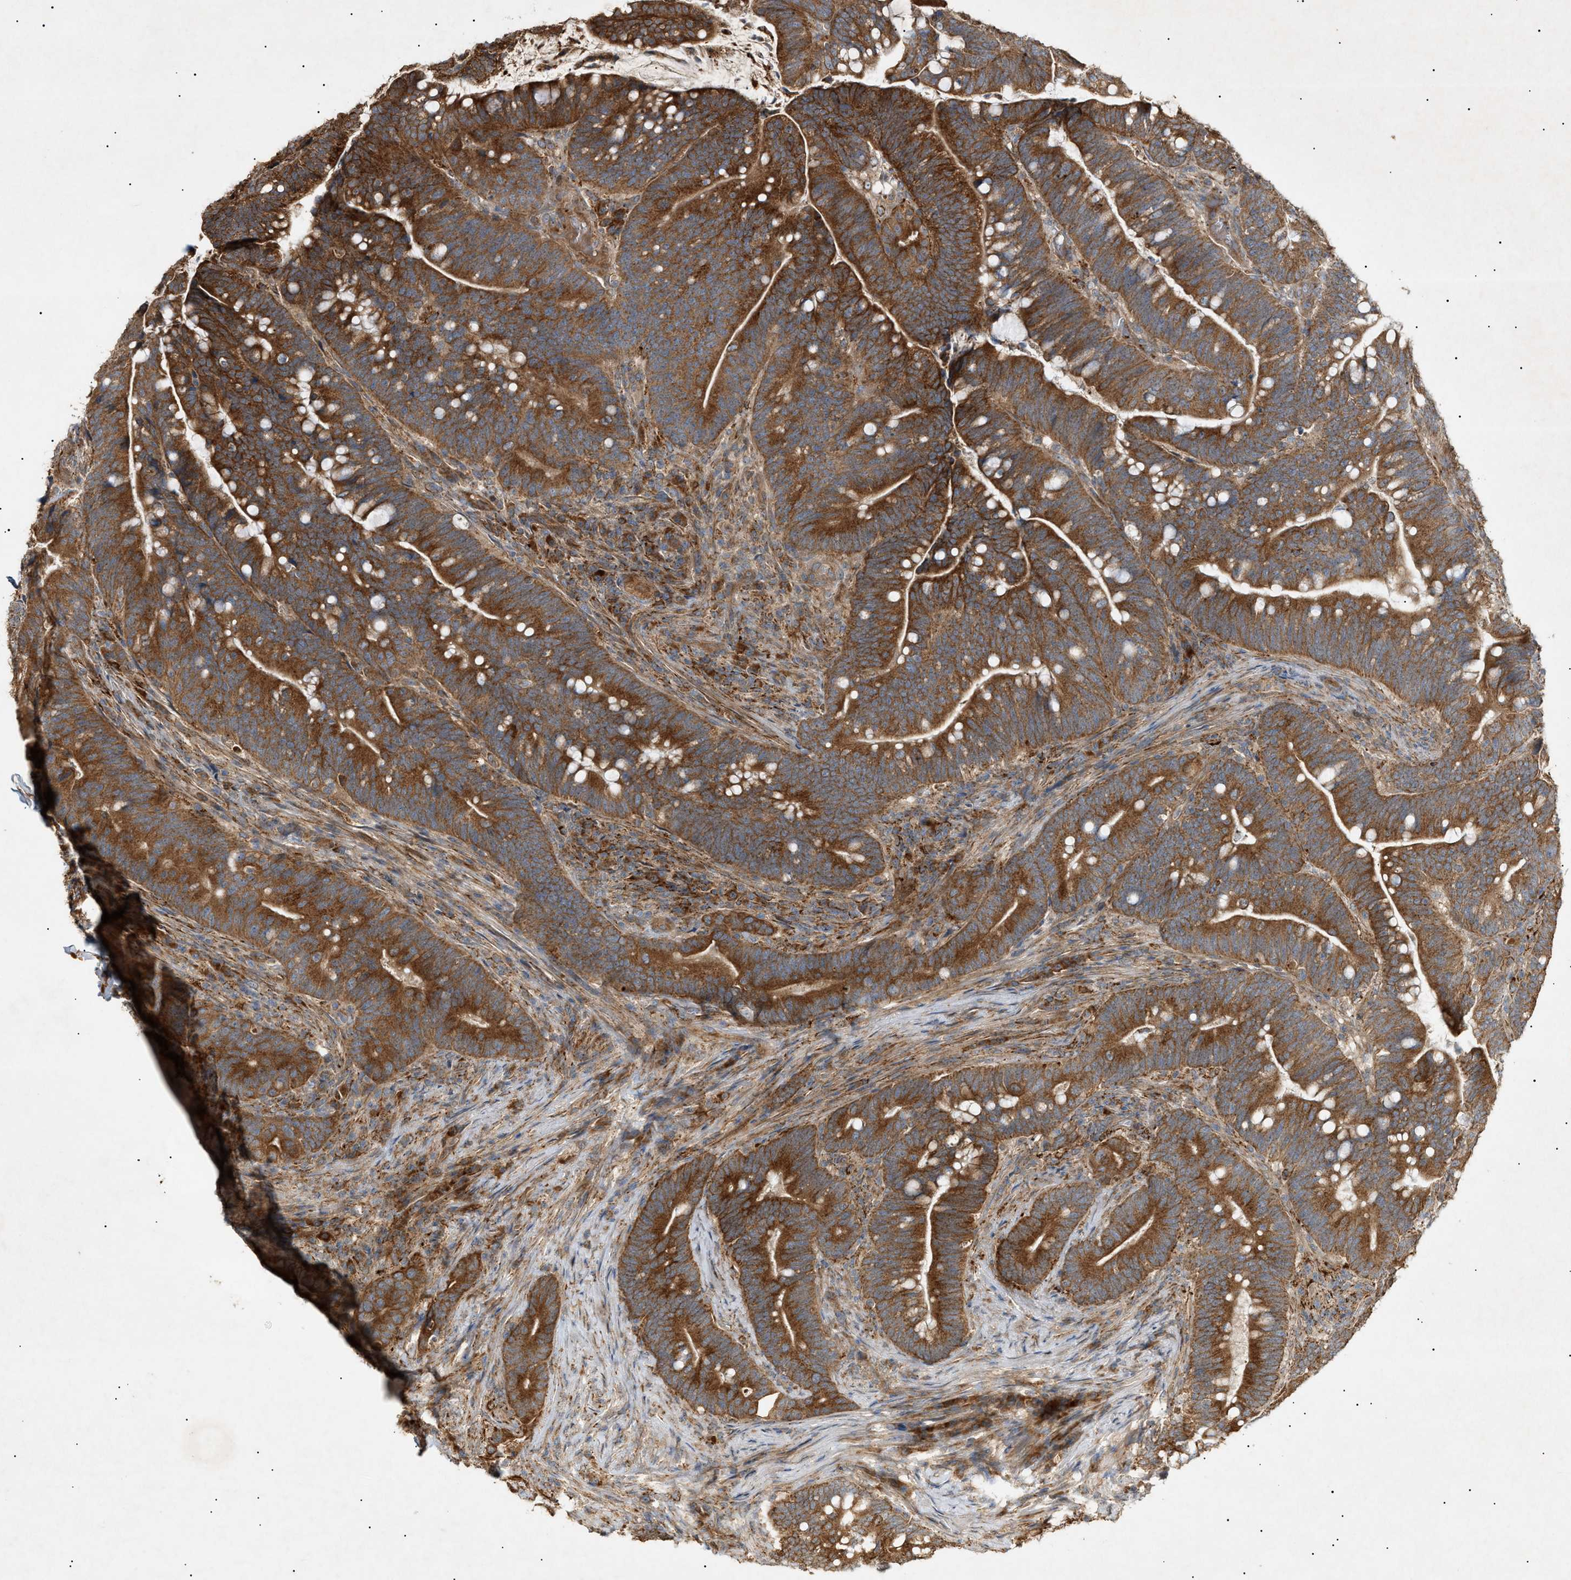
{"staining": {"intensity": "strong", "quantity": ">75%", "location": "cytoplasmic/membranous"}, "tissue": "colorectal cancer", "cell_type": "Tumor cells", "image_type": "cancer", "snomed": [{"axis": "morphology", "description": "Normal tissue, NOS"}, {"axis": "morphology", "description": "Adenocarcinoma, NOS"}, {"axis": "topography", "description": "Colon"}], "caption": "Immunohistochemical staining of colorectal adenocarcinoma shows high levels of strong cytoplasmic/membranous positivity in about >75% of tumor cells. The staining was performed using DAB (3,3'-diaminobenzidine) to visualize the protein expression in brown, while the nuclei were stained in blue with hematoxylin (Magnification: 20x).", "gene": "MTCH1", "patient": {"sex": "female", "age": 66}}